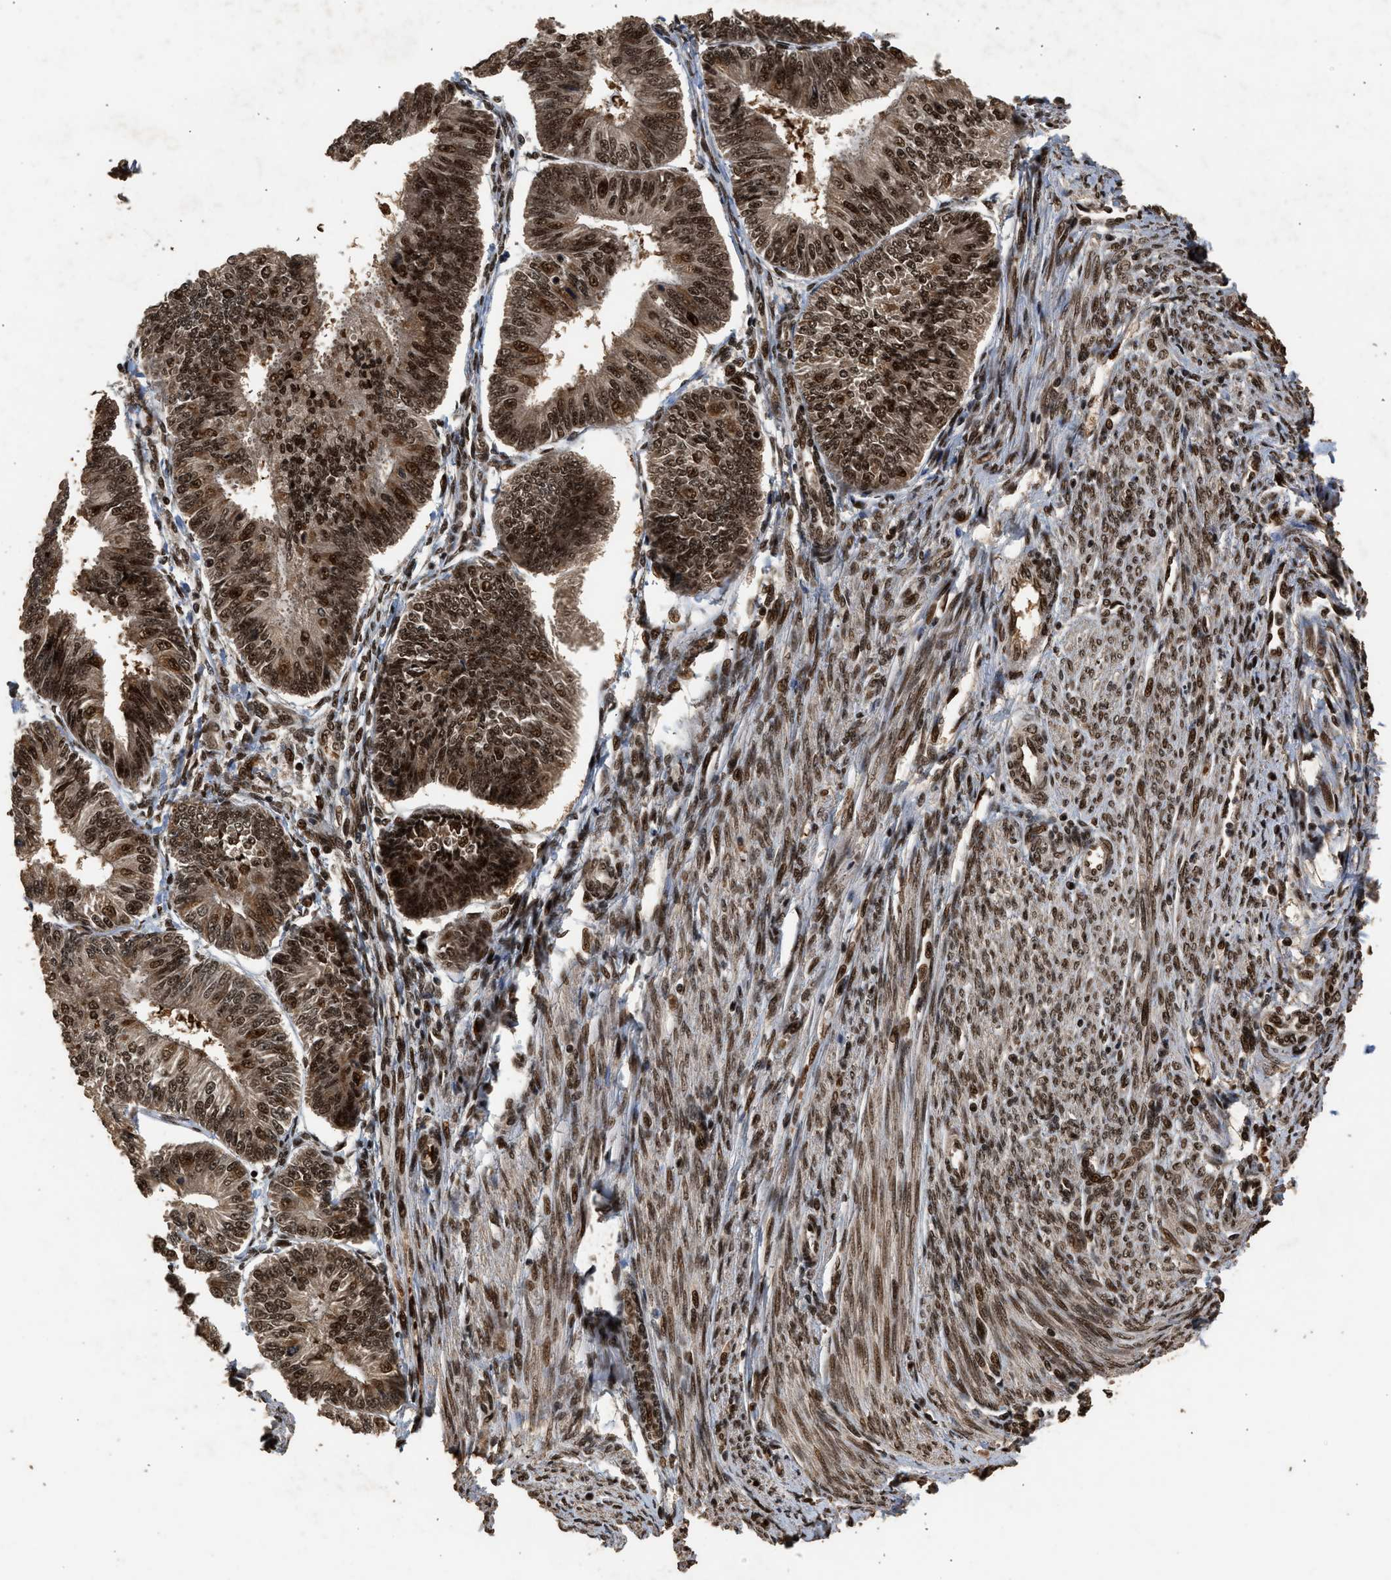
{"staining": {"intensity": "moderate", "quantity": ">75%", "location": "nuclear"}, "tissue": "endometrial cancer", "cell_type": "Tumor cells", "image_type": "cancer", "snomed": [{"axis": "morphology", "description": "Adenocarcinoma, NOS"}, {"axis": "topography", "description": "Endometrium"}], "caption": "Immunohistochemical staining of human endometrial cancer (adenocarcinoma) demonstrates moderate nuclear protein positivity in about >75% of tumor cells.", "gene": "PPP4R3B", "patient": {"sex": "female", "age": 58}}